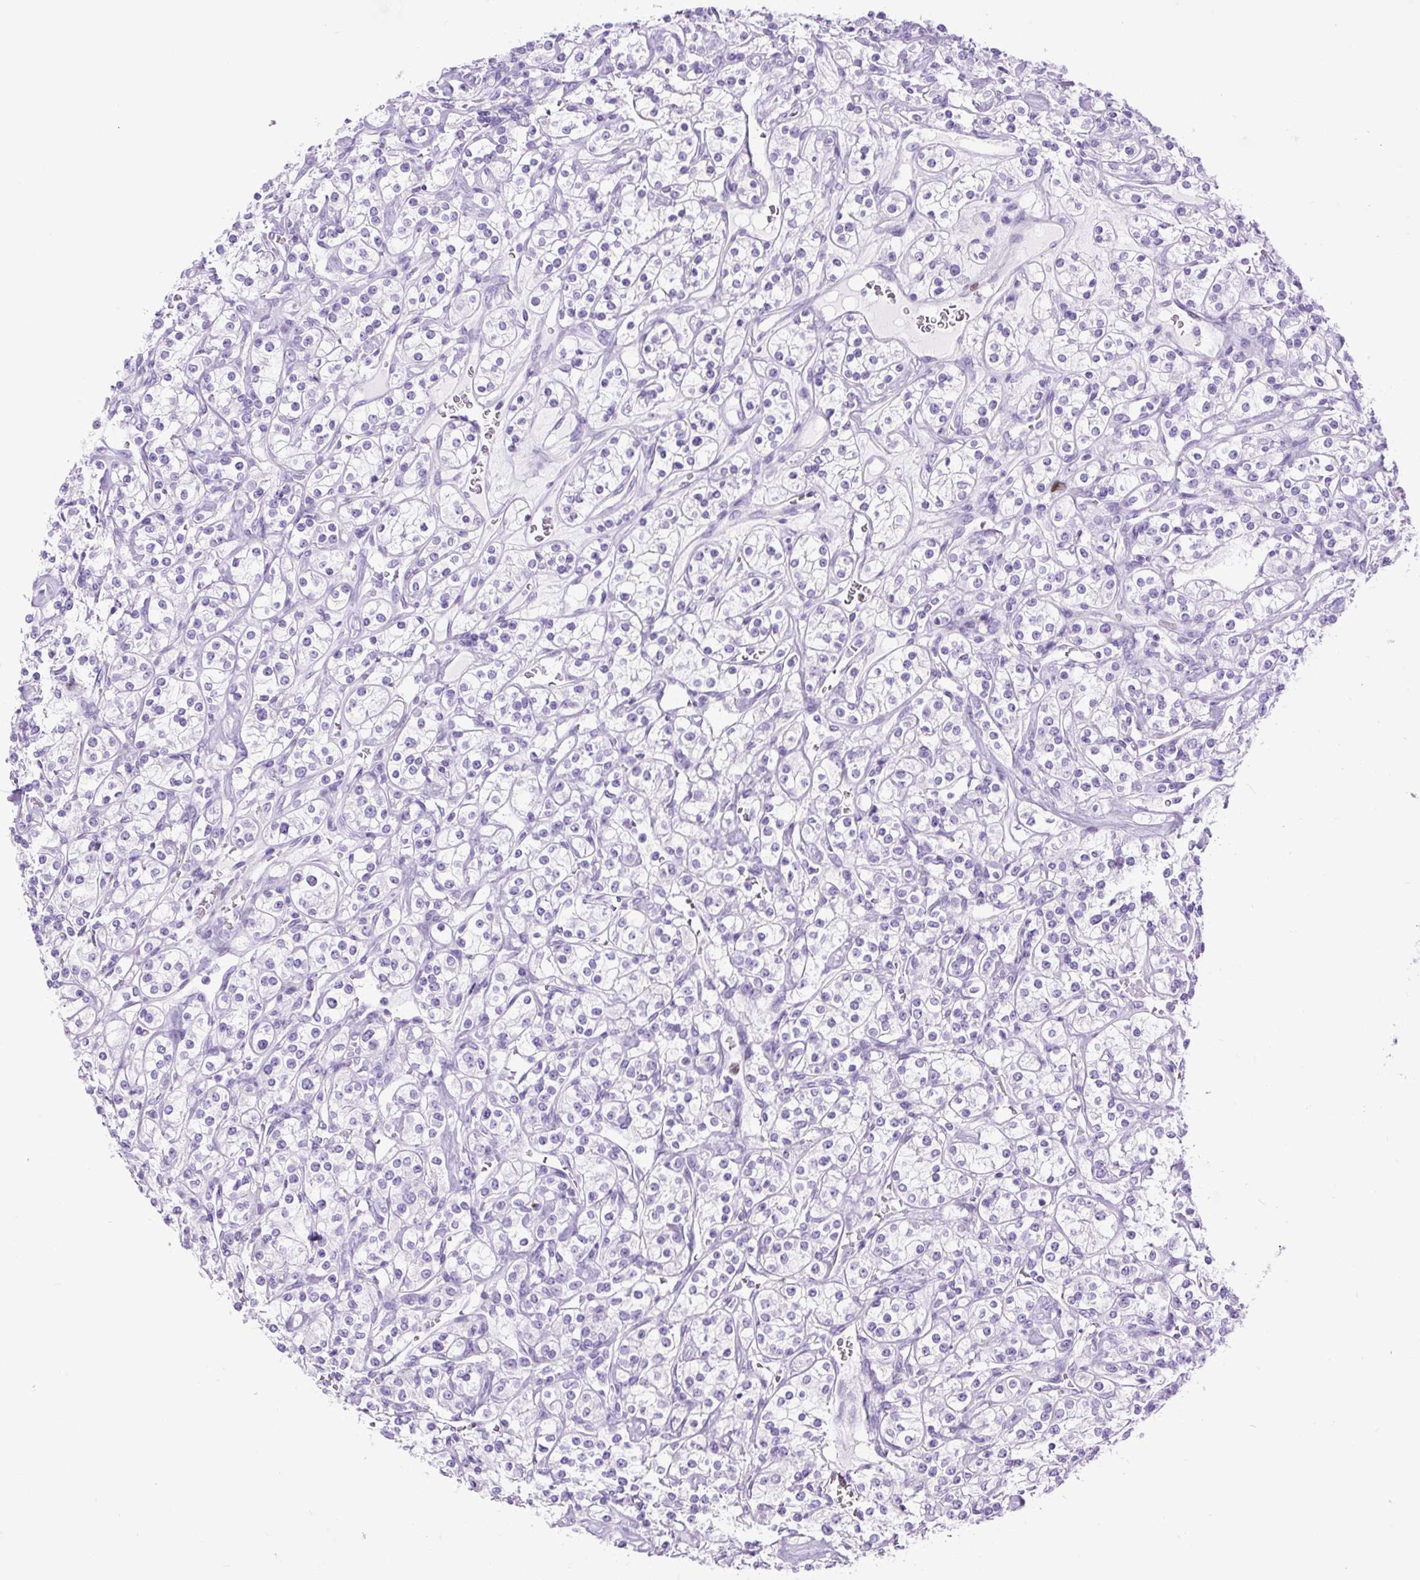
{"staining": {"intensity": "negative", "quantity": "none", "location": "none"}, "tissue": "renal cancer", "cell_type": "Tumor cells", "image_type": "cancer", "snomed": [{"axis": "morphology", "description": "Adenocarcinoma, NOS"}, {"axis": "topography", "description": "Kidney"}], "caption": "Immunohistochemical staining of human adenocarcinoma (renal) demonstrates no significant staining in tumor cells. (Stains: DAB immunohistochemistry (IHC) with hematoxylin counter stain, Microscopy: brightfield microscopy at high magnification).", "gene": "RACGAP1", "patient": {"sex": "male", "age": 77}}